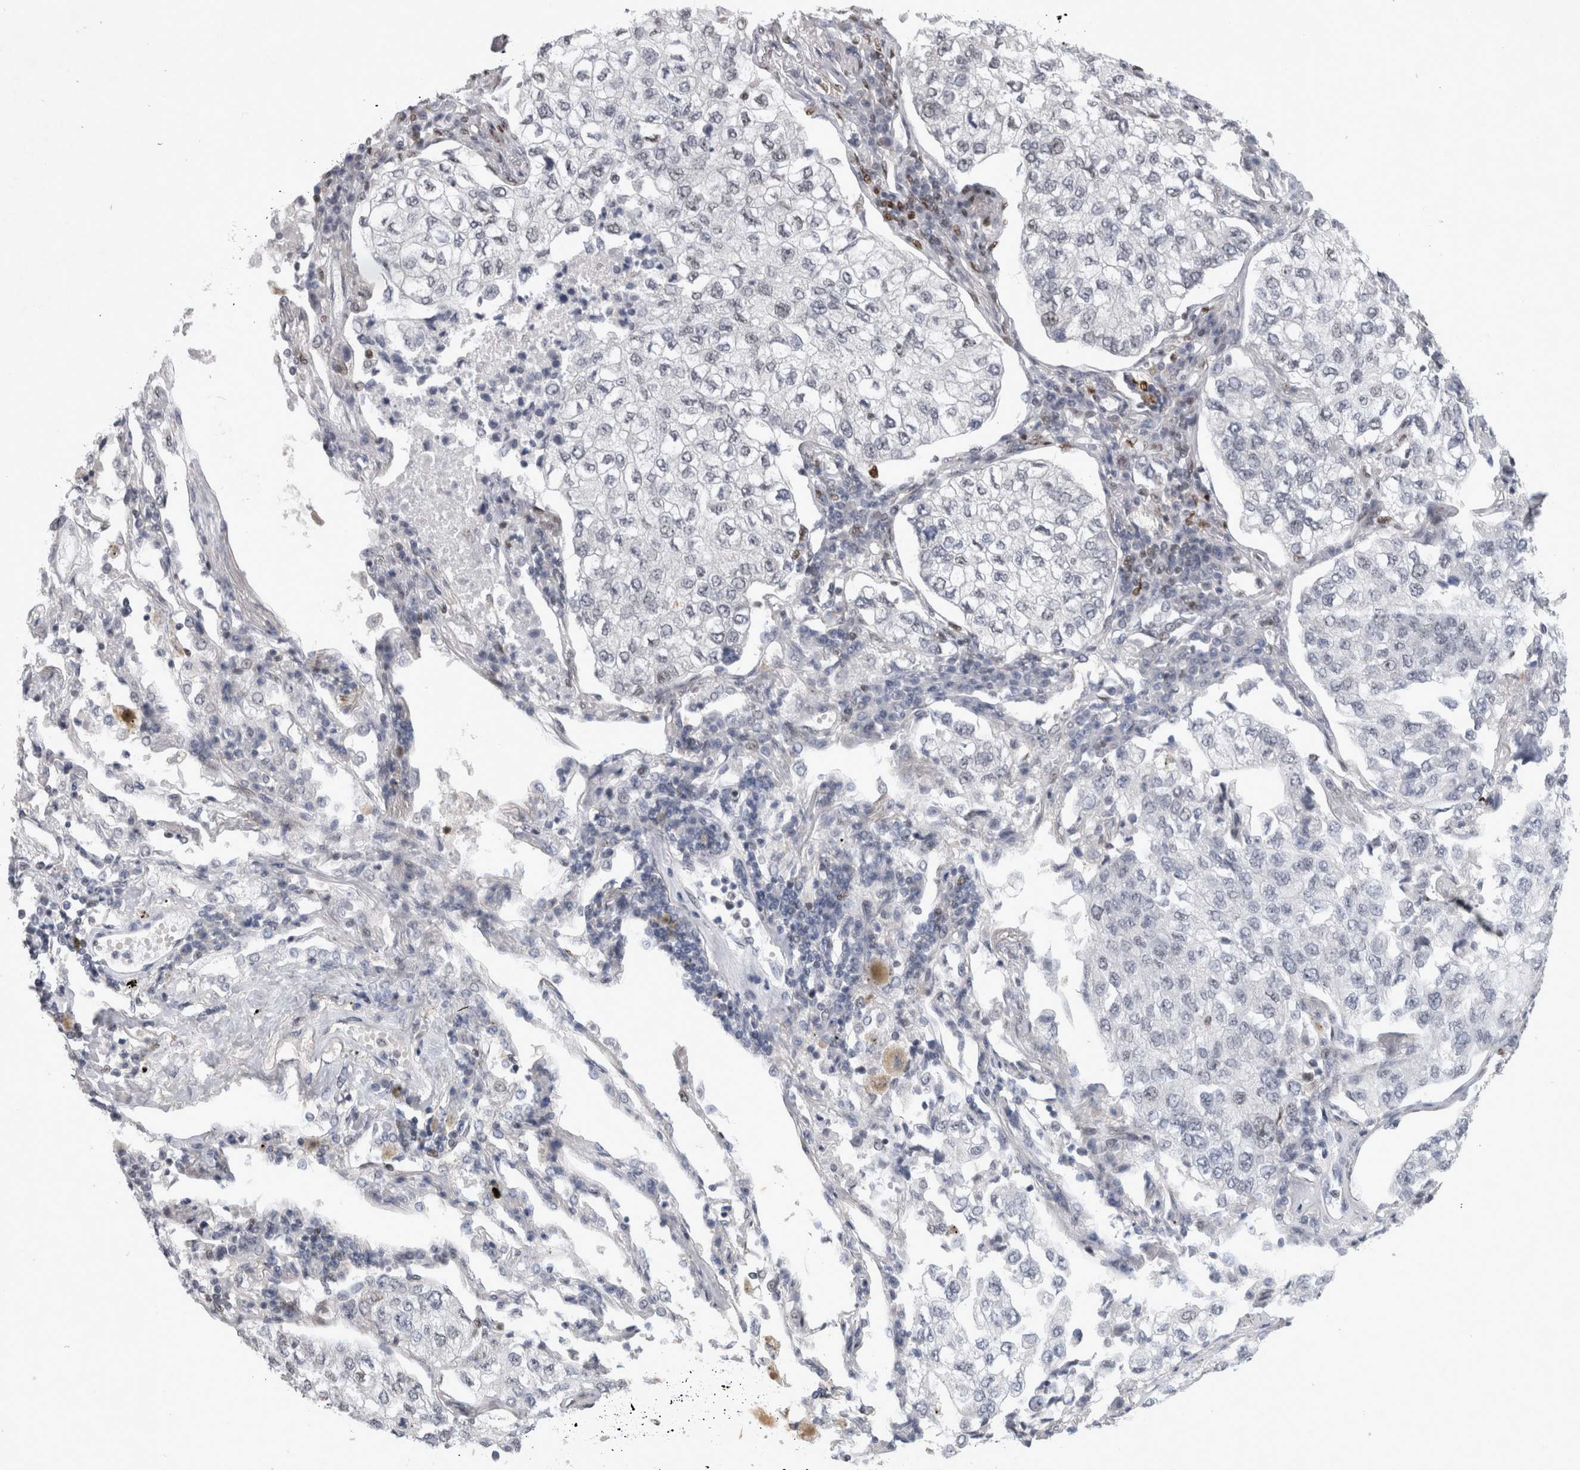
{"staining": {"intensity": "negative", "quantity": "none", "location": "none"}, "tissue": "lung cancer", "cell_type": "Tumor cells", "image_type": "cancer", "snomed": [{"axis": "morphology", "description": "Adenocarcinoma, NOS"}, {"axis": "topography", "description": "Lung"}], "caption": "Immunohistochemical staining of human lung cancer exhibits no significant staining in tumor cells.", "gene": "SRARP", "patient": {"sex": "male", "age": 63}}